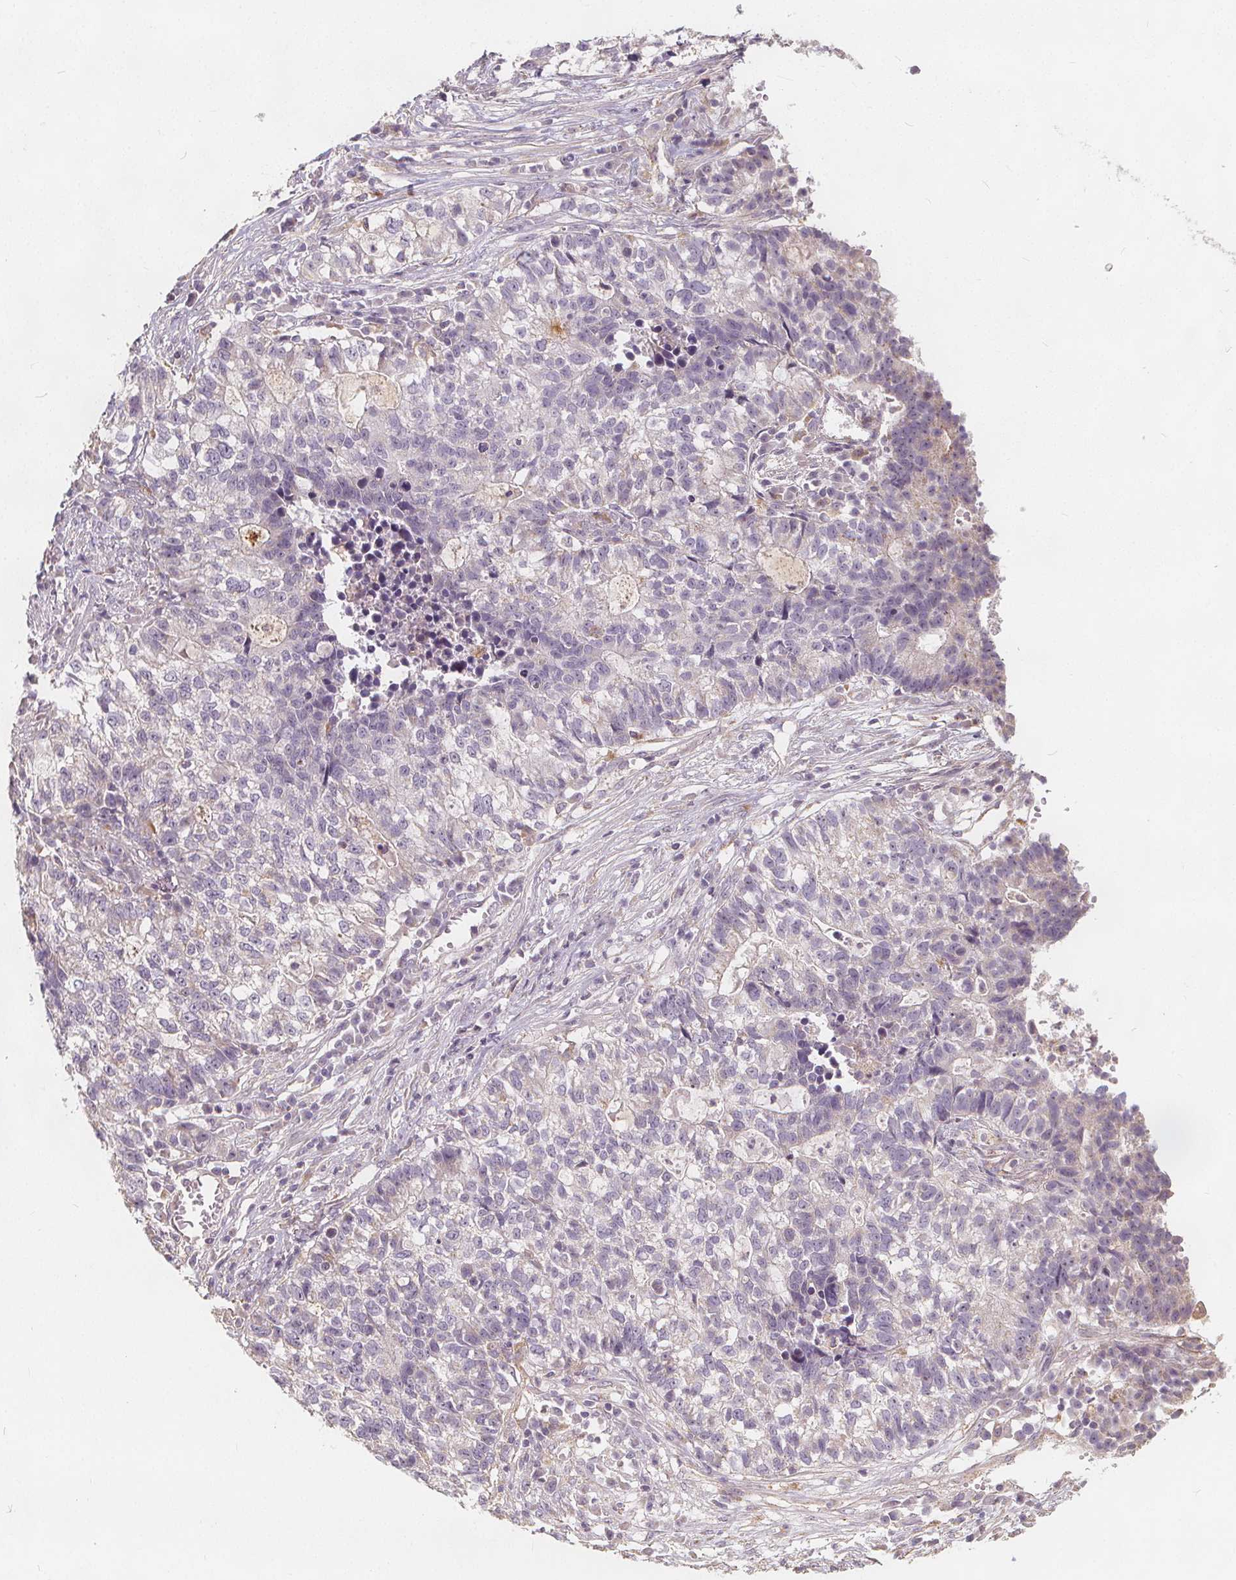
{"staining": {"intensity": "negative", "quantity": "none", "location": "none"}, "tissue": "lung cancer", "cell_type": "Tumor cells", "image_type": "cancer", "snomed": [{"axis": "morphology", "description": "Adenocarcinoma, NOS"}, {"axis": "topography", "description": "Lung"}], "caption": "A high-resolution photomicrograph shows immunohistochemistry staining of adenocarcinoma (lung), which shows no significant staining in tumor cells.", "gene": "DRC3", "patient": {"sex": "male", "age": 57}}